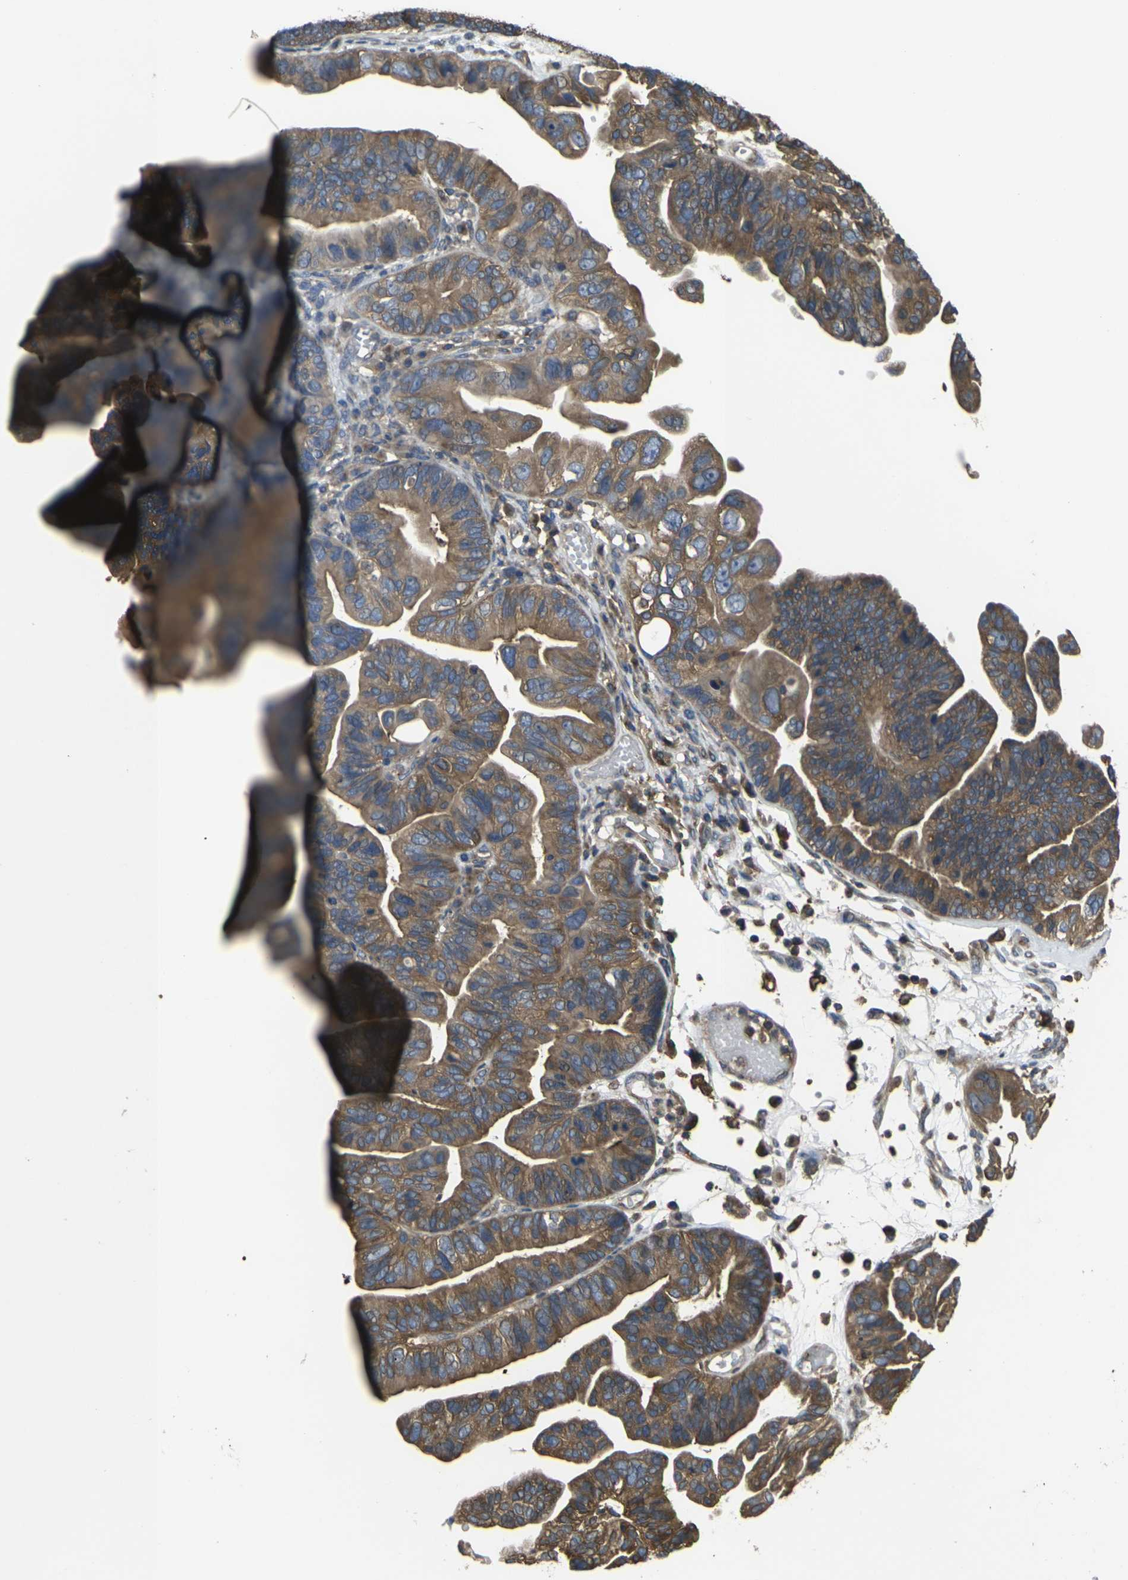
{"staining": {"intensity": "moderate", "quantity": ">75%", "location": "cytoplasmic/membranous"}, "tissue": "ovarian cancer", "cell_type": "Tumor cells", "image_type": "cancer", "snomed": [{"axis": "morphology", "description": "Cystadenocarcinoma, serous, NOS"}, {"axis": "topography", "description": "Ovary"}], "caption": "This image demonstrates immunohistochemistry staining of human ovarian serous cystadenocarcinoma, with medium moderate cytoplasmic/membranous expression in about >75% of tumor cells.", "gene": "PRKACB", "patient": {"sex": "female", "age": 56}}